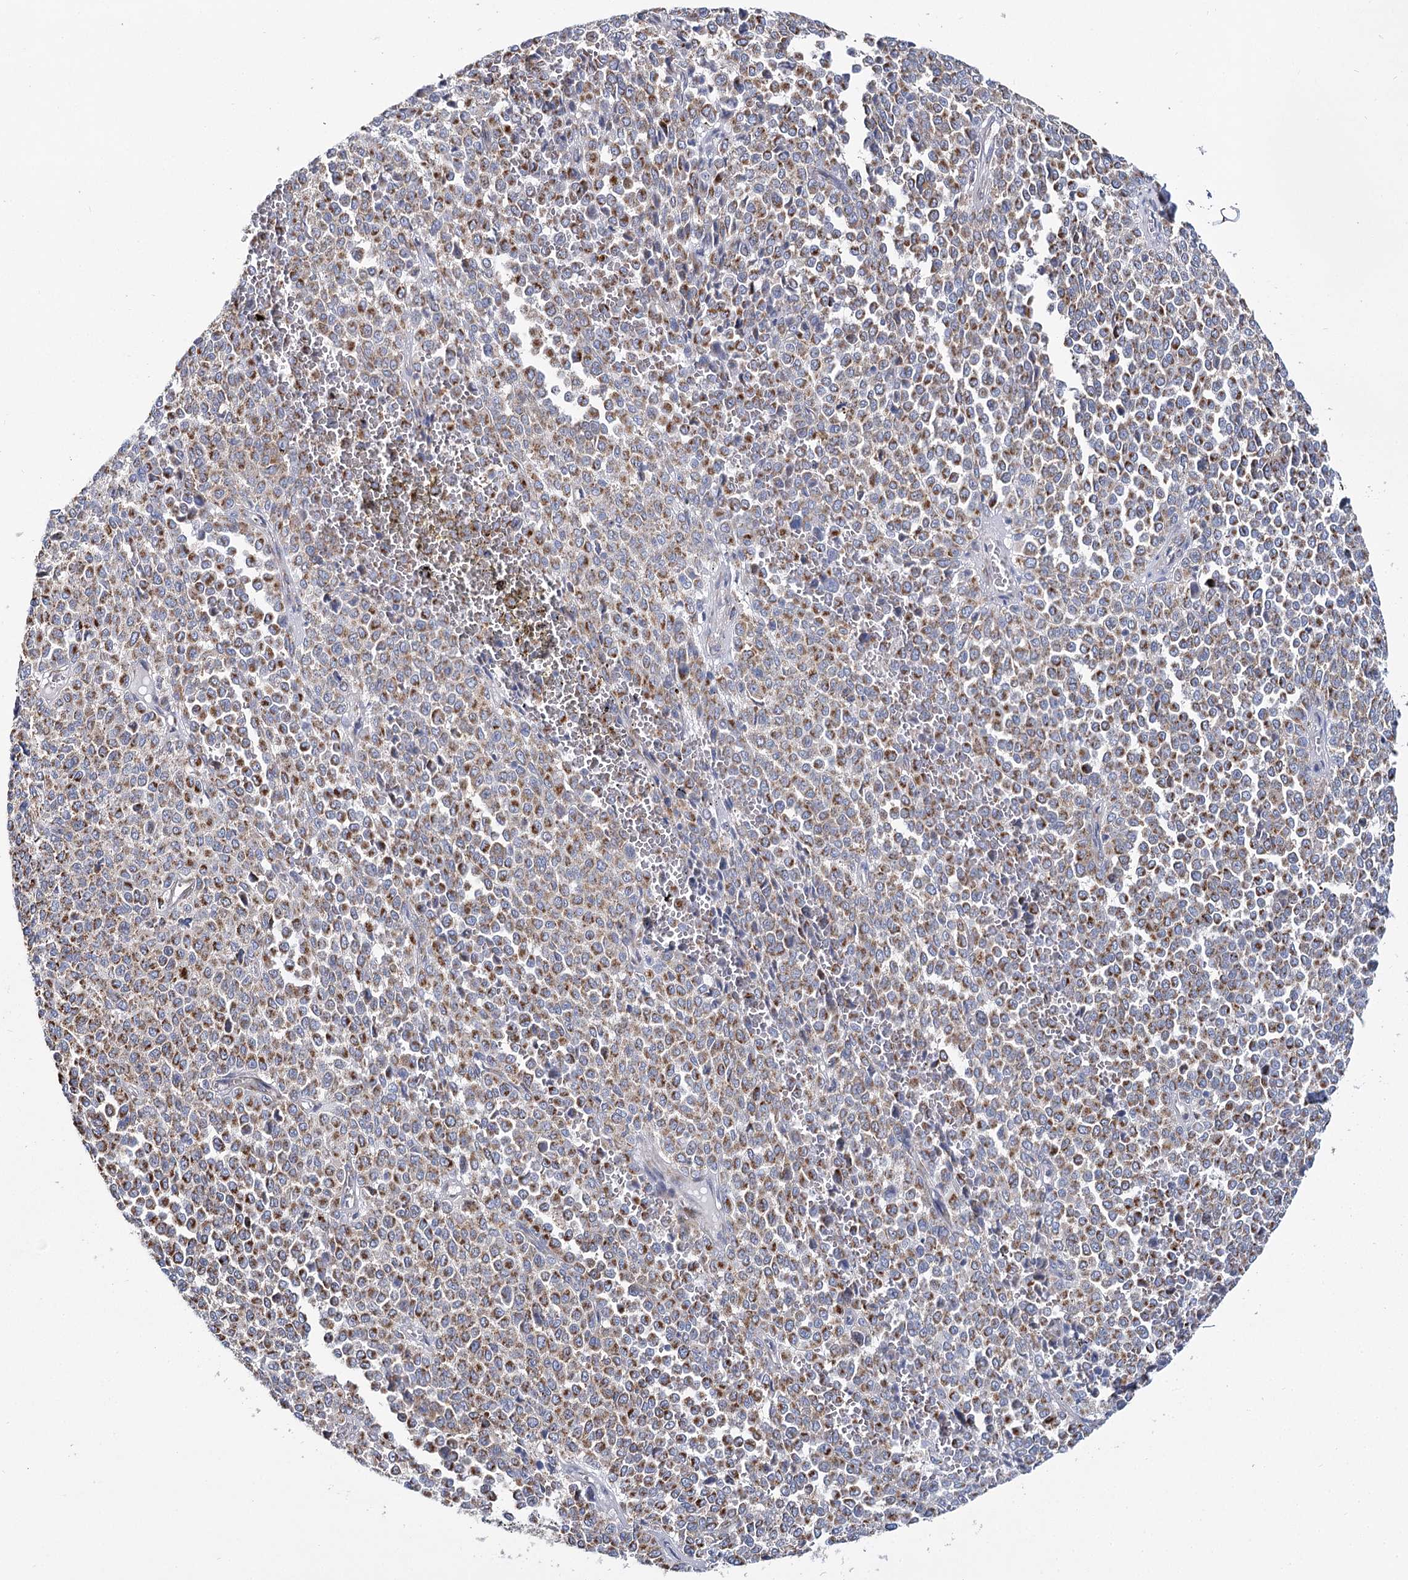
{"staining": {"intensity": "moderate", "quantity": ">75%", "location": "cytoplasmic/membranous"}, "tissue": "melanoma", "cell_type": "Tumor cells", "image_type": "cancer", "snomed": [{"axis": "morphology", "description": "Malignant melanoma, Metastatic site"}, {"axis": "topography", "description": "Pancreas"}], "caption": "Moderate cytoplasmic/membranous protein staining is appreciated in approximately >75% of tumor cells in melanoma. The staining was performed using DAB (3,3'-diaminobenzidine) to visualize the protein expression in brown, while the nuclei were stained in blue with hematoxylin (Magnification: 20x).", "gene": "THUMPD3", "patient": {"sex": "female", "age": 30}}